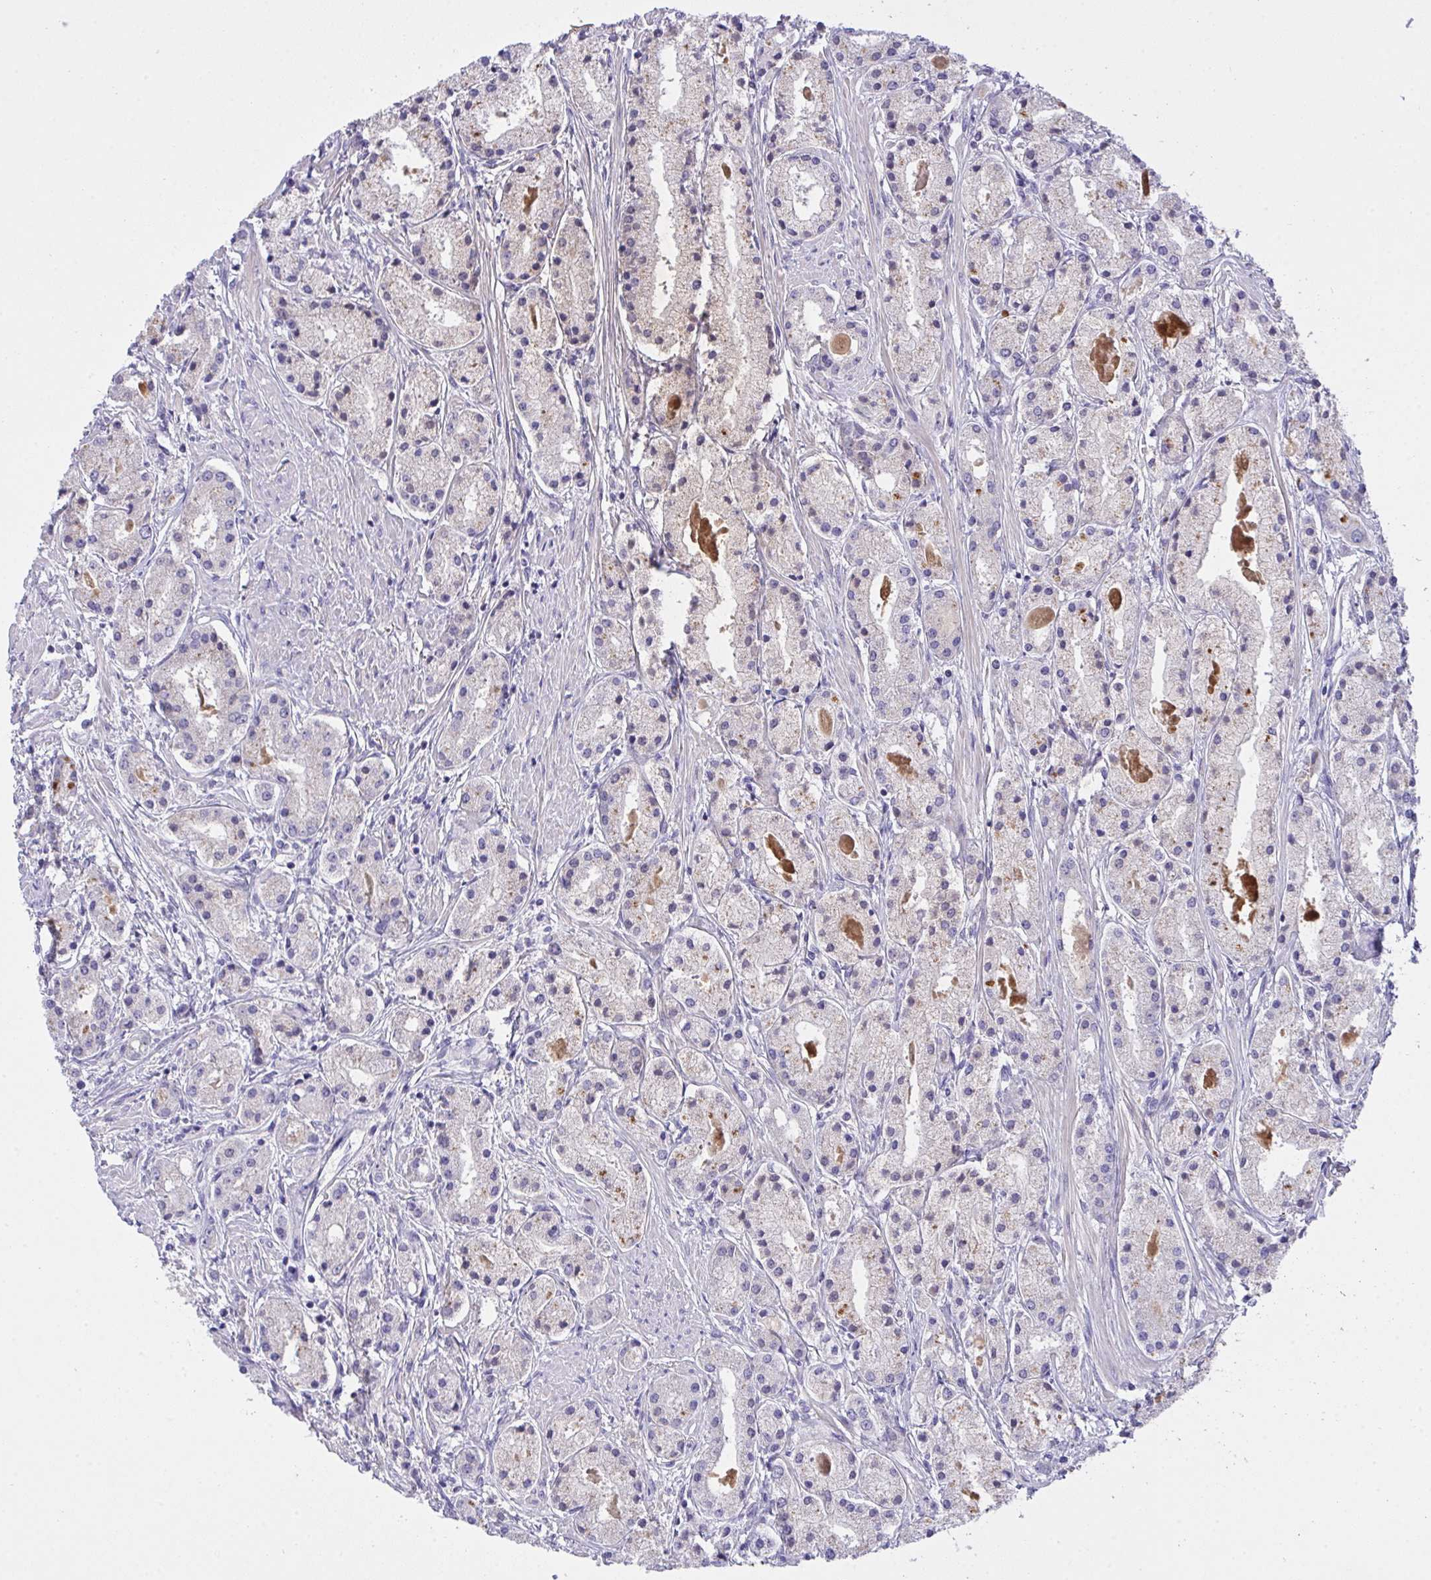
{"staining": {"intensity": "negative", "quantity": "none", "location": "none"}, "tissue": "prostate cancer", "cell_type": "Tumor cells", "image_type": "cancer", "snomed": [{"axis": "morphology", "description": "Adenocarcinoma, High grade"}, {"axis": "topography", "description": "Prostate"}], "caption": "Tumor cells show no significant expression in prostate cancer.", "gene": "ZNF581", "patient": {"sex": "male", "age": 67}}